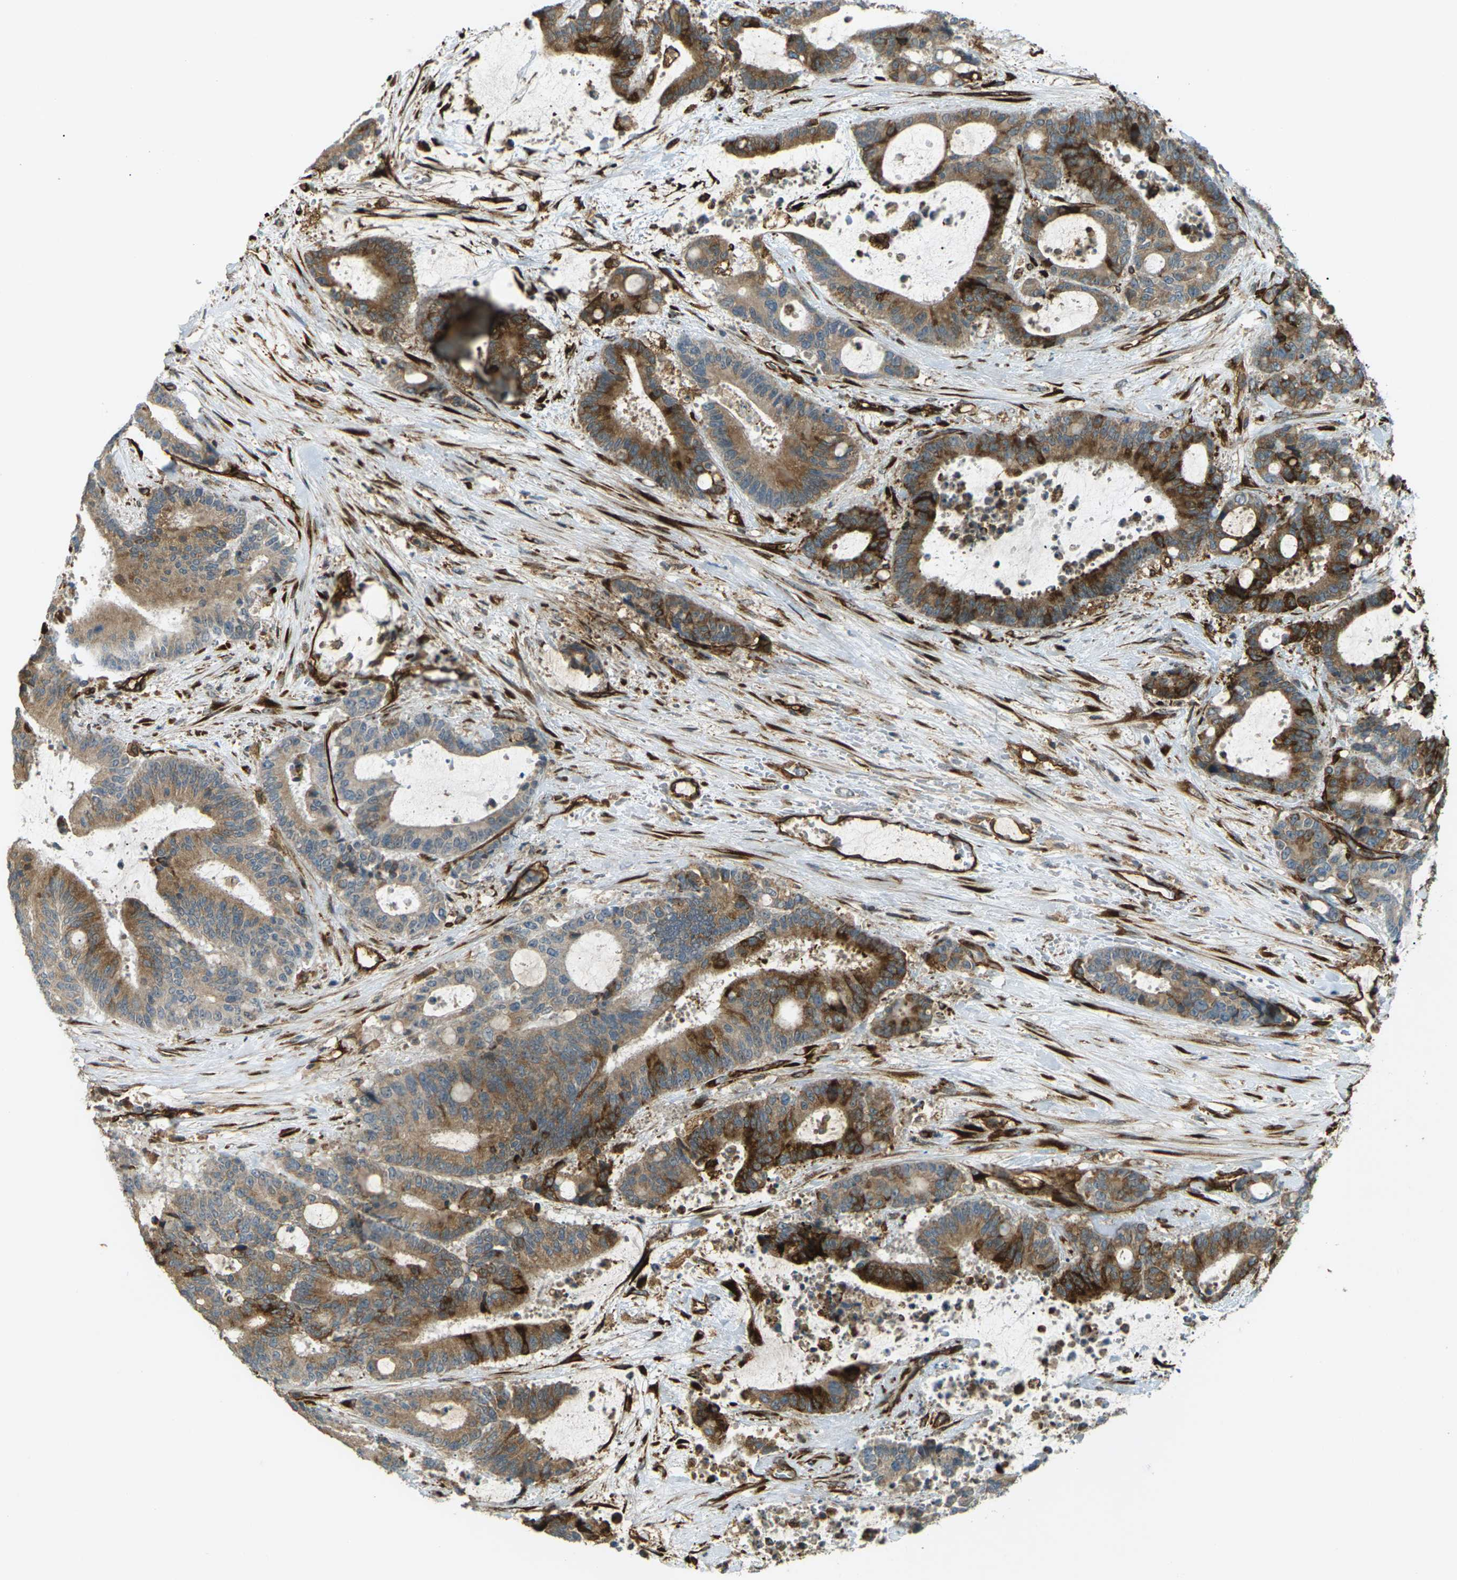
{"staining": {"intensity": "moderate", "quantity": ">75%", "location": "cytoplasmic/membranous"}, "tissue": "liver cancer", "cell_type": "Tumor cells", "image_type": "cancer", "snomed": [{"axis": "morphology", "description": "Normal tissue, NOS"}, {"axis": "morphology", "description": "Cholangiocarcinoma"}, {"axis": "topography", "description": "Liver"}, {"axis": "topography", "description": "Peripheral nerve tissue"}], "caption": "DAB (3,3'-diaminobenzidine) immunohistochemical staining of human cholangiocarcinoma (liver) displays moderate cytoplasmic/membranous protein expression in approximately >75% of tumor cells.", "gene": "S1PR1", "patient": {"sex": "female", "age": 73}}